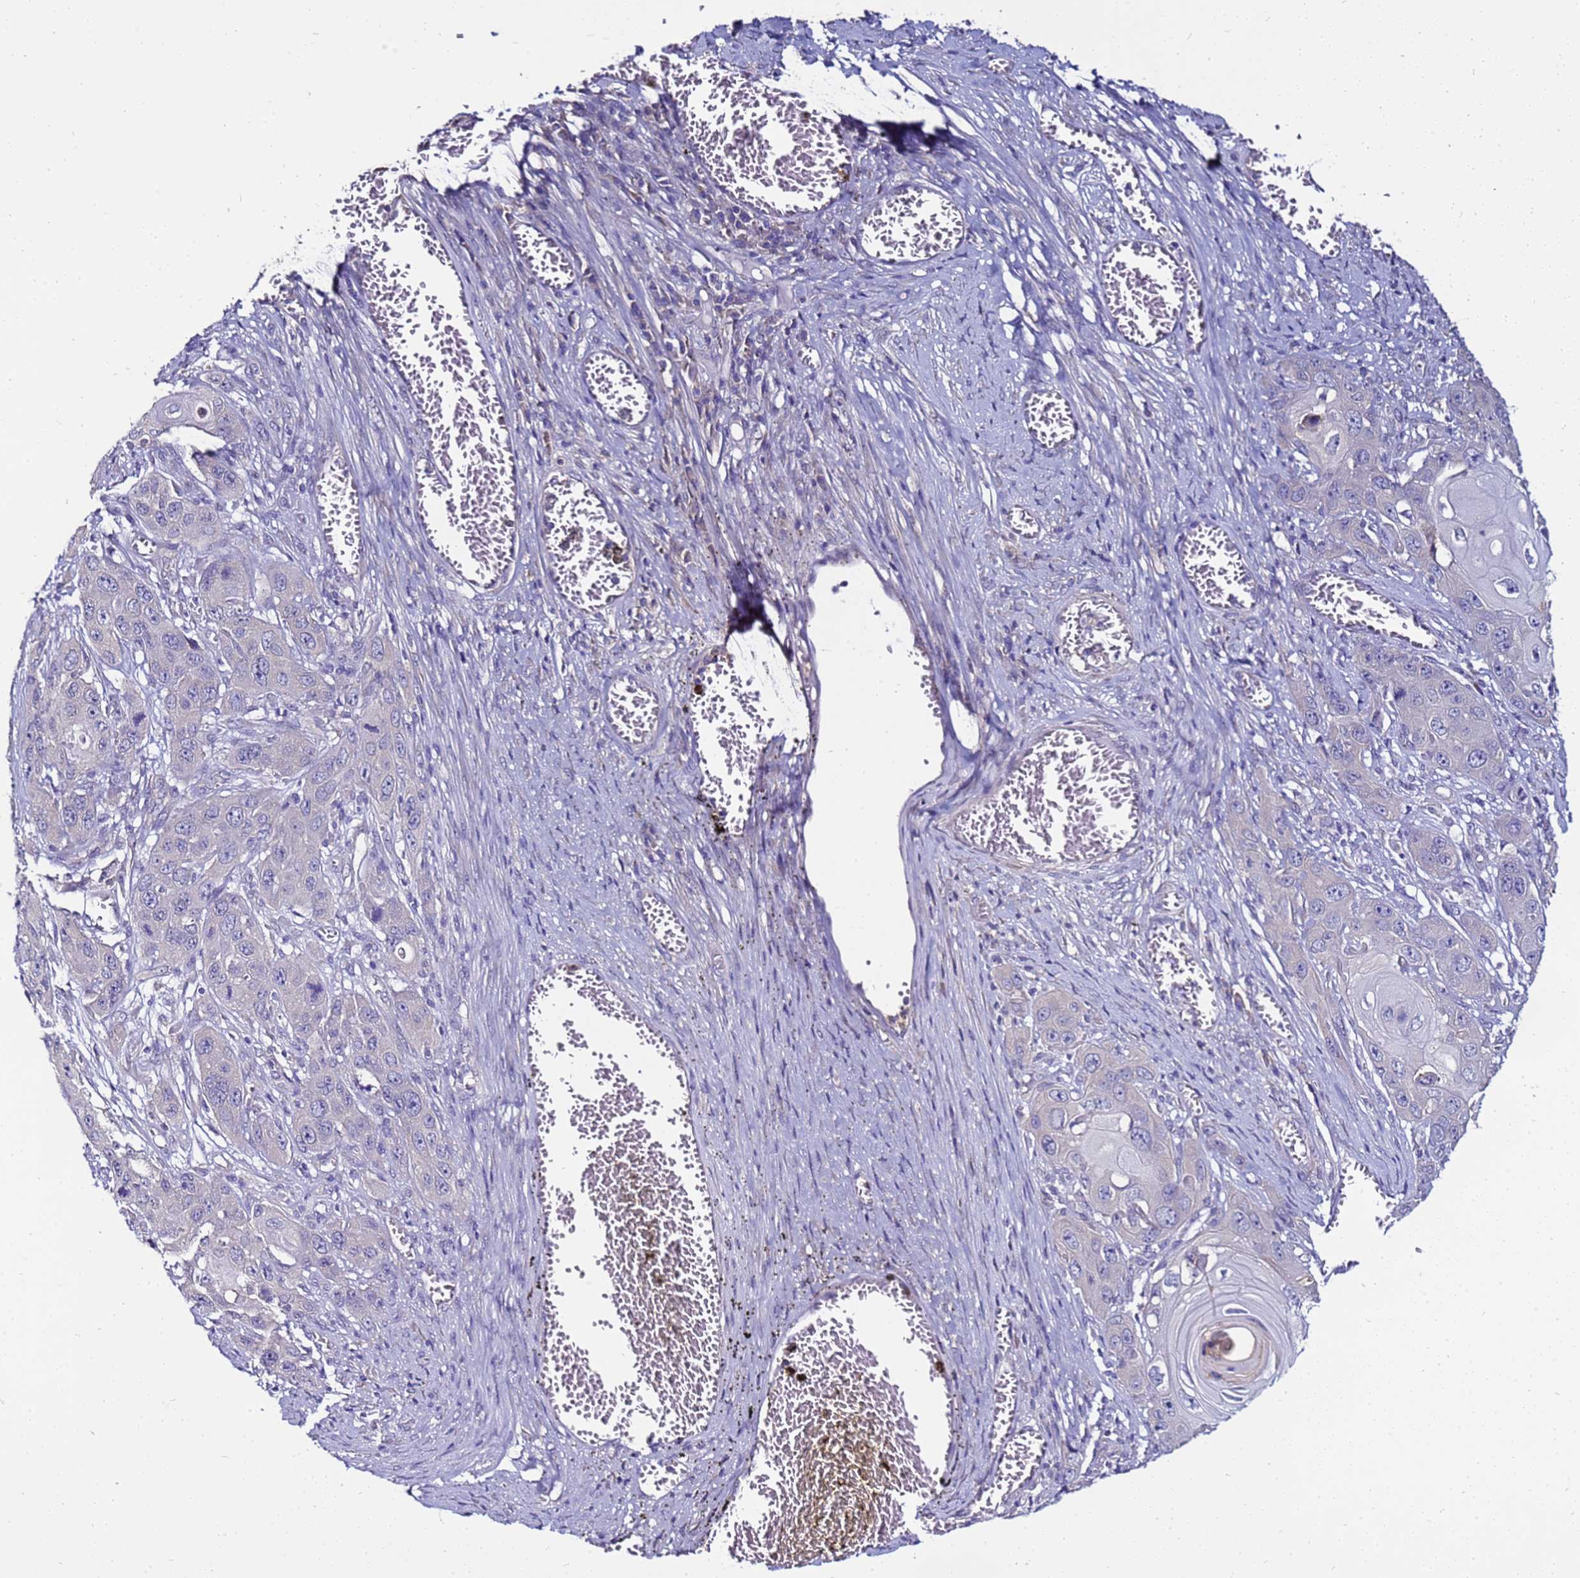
{"staining": {"intensity": "negative", "quantity": "none", "location": "none"}, "tissue": "skin cancer", "cell_type": "Tumor cells", "image_type": "cancer", "snomed": [{"axis": "morphology", "description": "Squamous cell carcinoma, NOS"}, {"axis": "topography", "description": "Skin"}], "caption": "Tumor cells show no significant expression in skin cancer.", "gene": "FAM166B", "patient": {"sex": "male", "age": 55}}